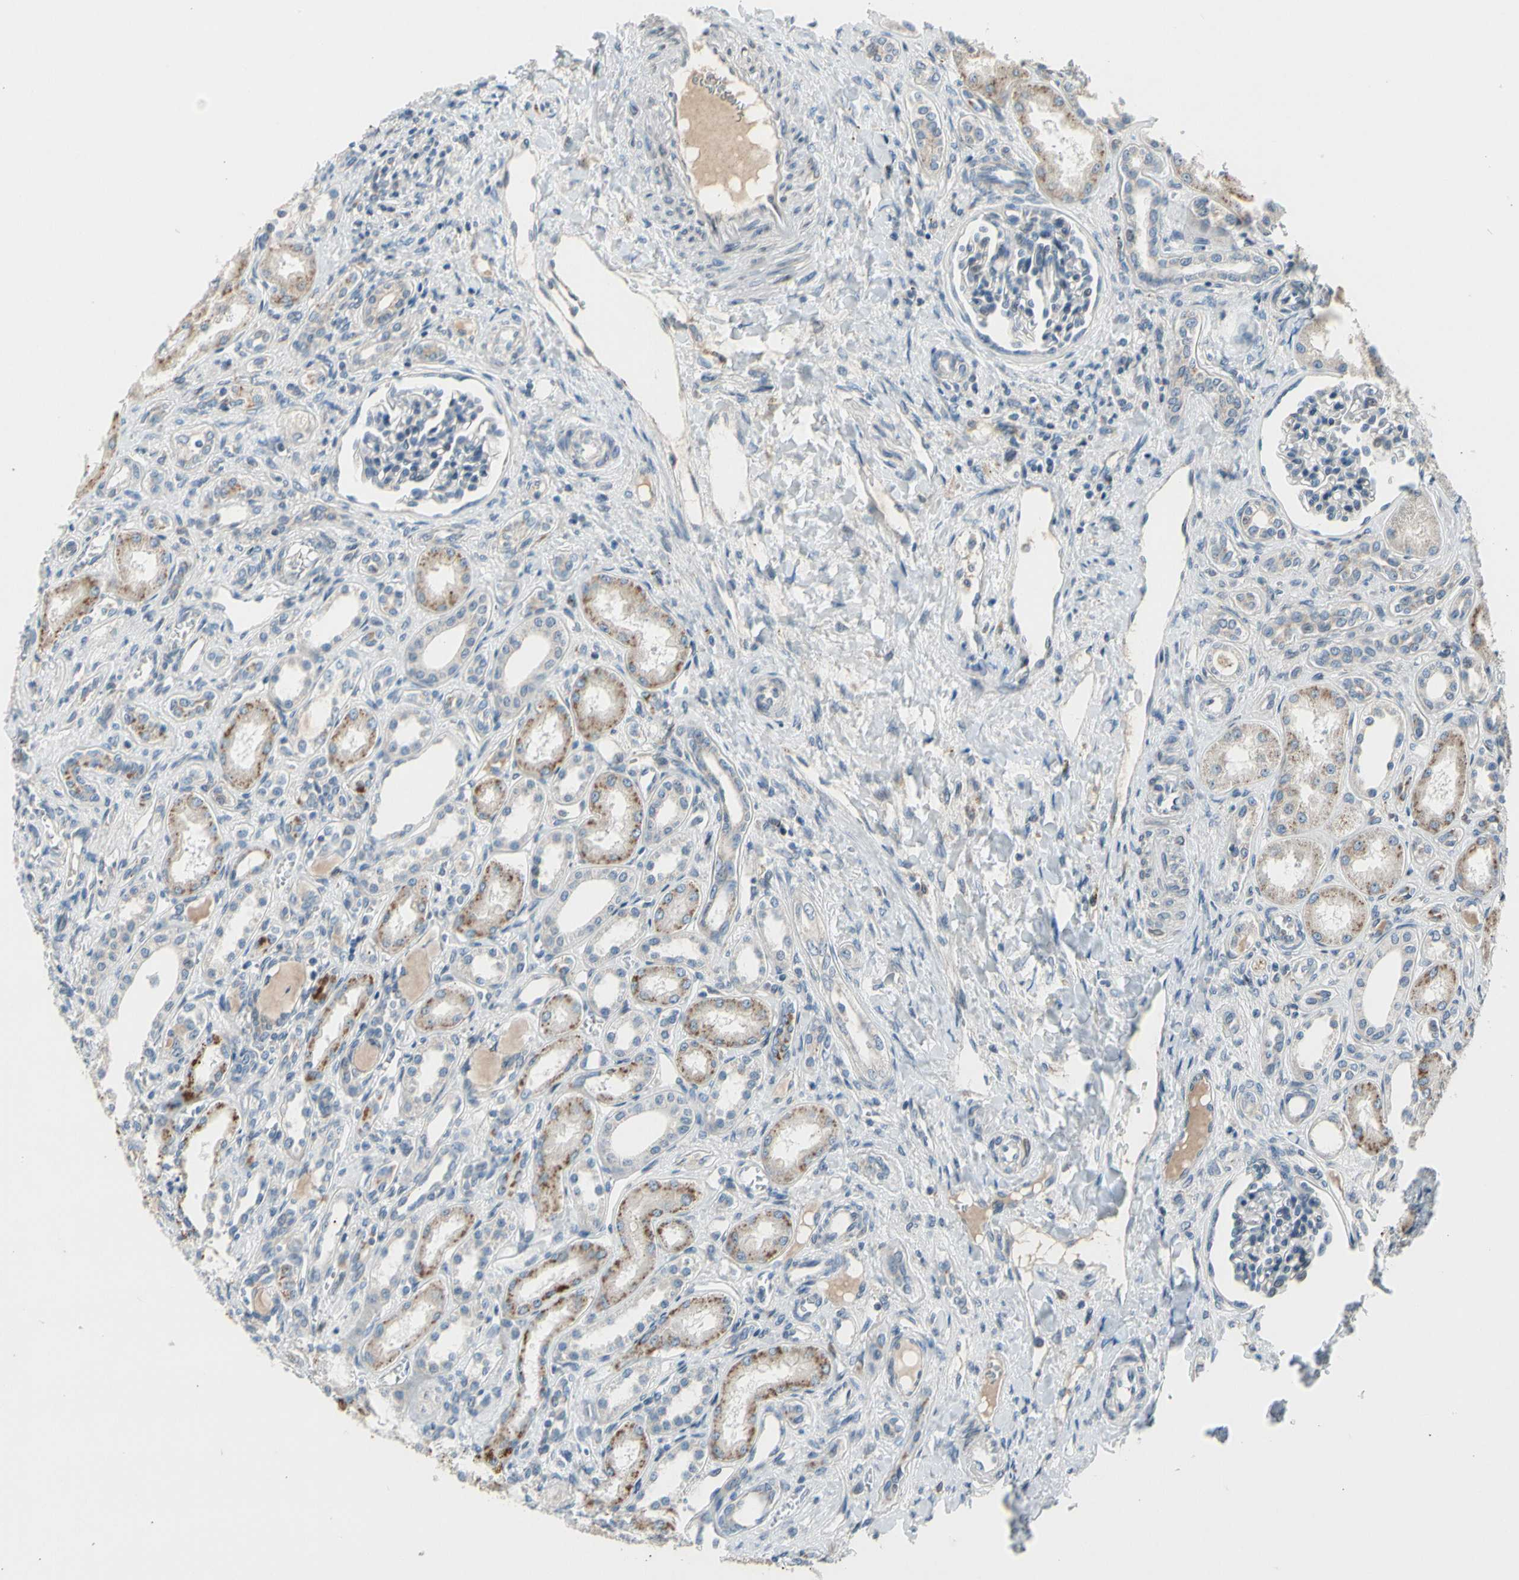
{"staining": {"intensity": "negative", "quantity": "none", "location": "none"}, "tissue": "kidney", "cell_type": "Cells in glomeruli", "image_type": "normal", "snomed": [{"axis": "morphology", "description": "Normal tissue, NOS"}, {"axis": "topography", "description": "Kidney"}], "caption": "The micrograph shows no significant expression in cells in glomeruli of kidney.", "gene": "NPHP3", "patient": {"sex": "male", "age": 7}}